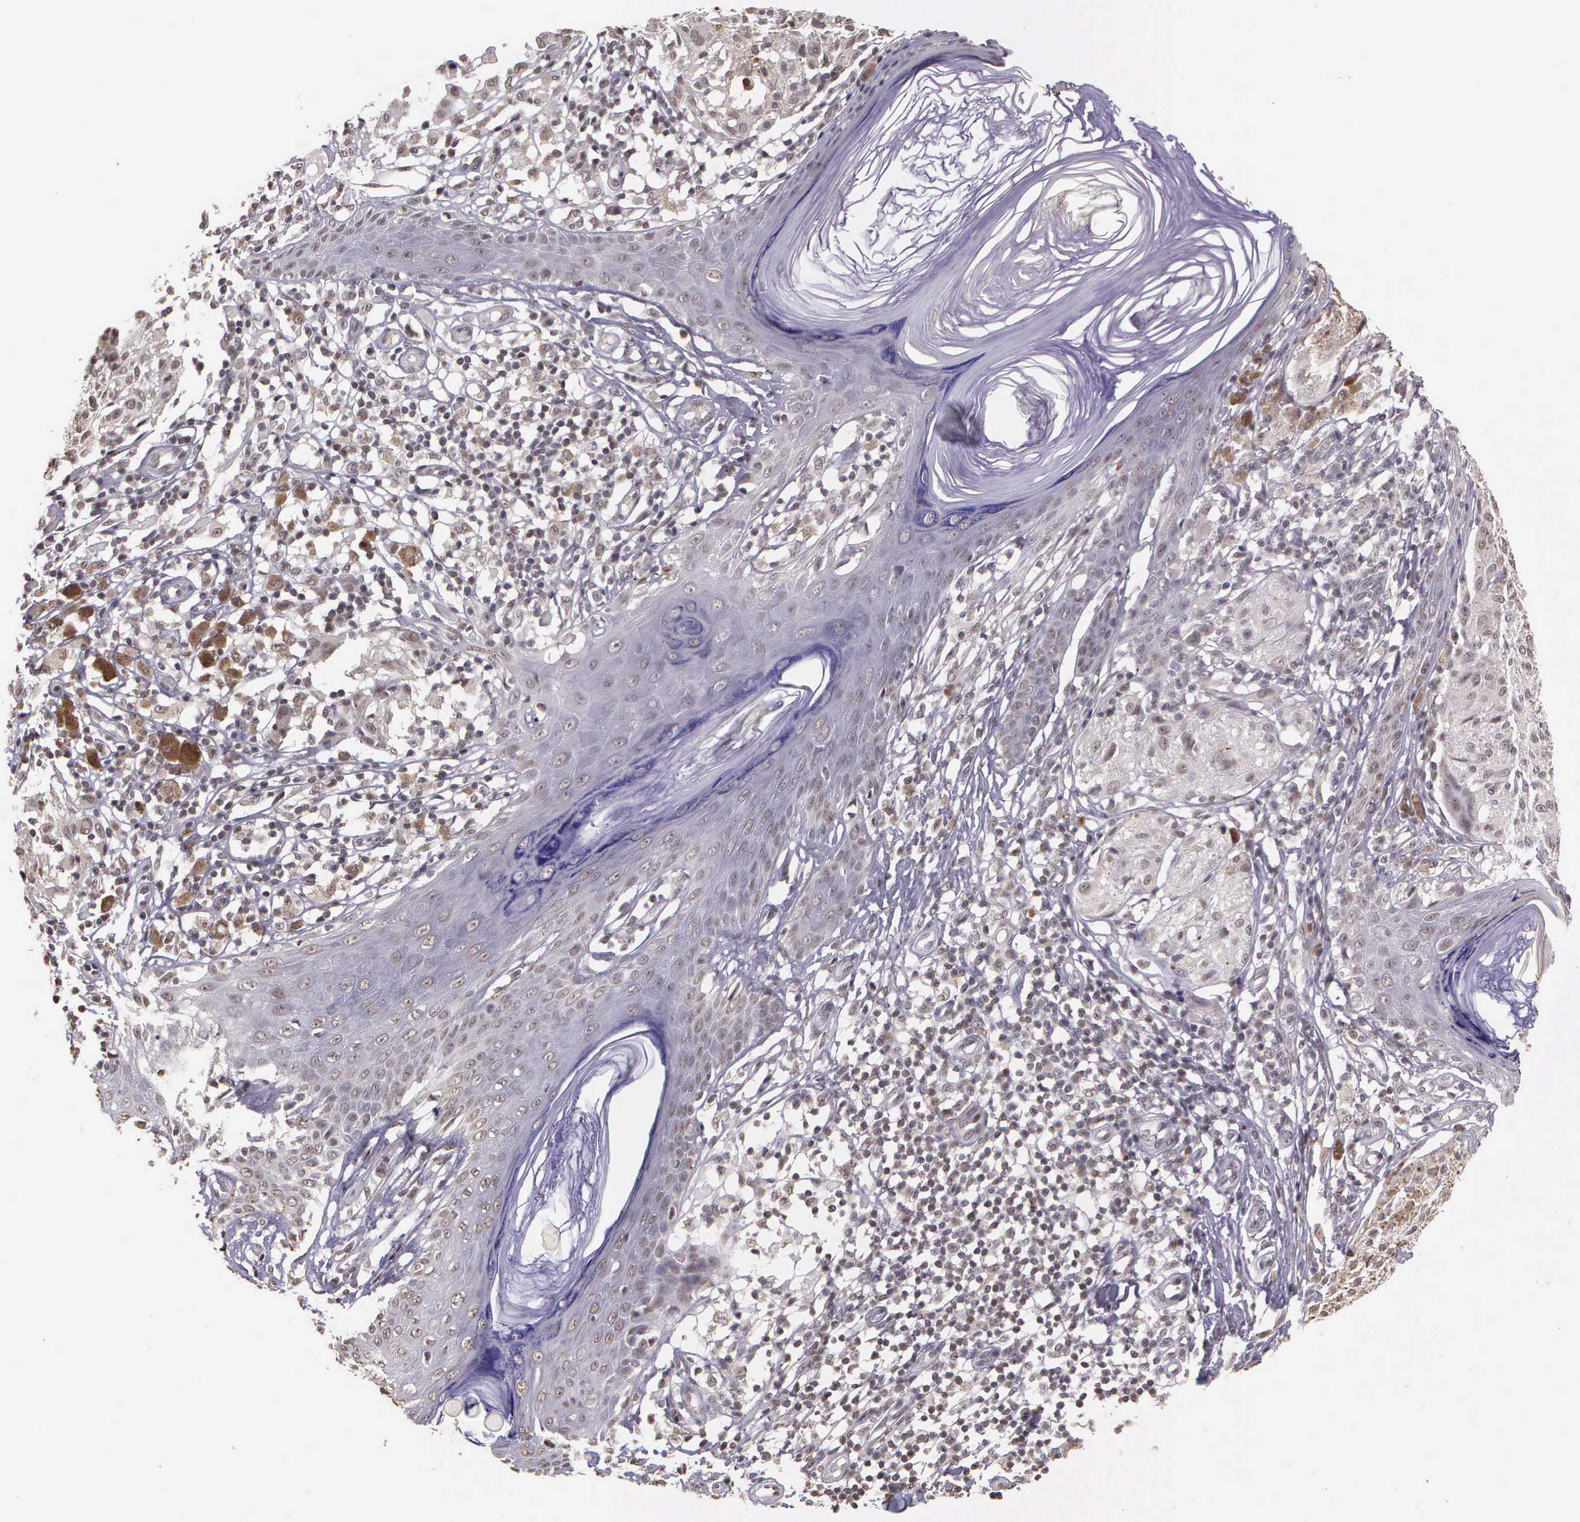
{"staining": {"intensity": "negative", "quantity": "none", "location": "none"}, "tissue": "melanoma", "cell_type": "Tumor cells", "image_type": "cancer", "snomed": [{"axis": "morphology", "description": "Malignant melanoma, NOS"}, {"axis": "topography", "description": "Skin"}], "caption": "Immunohistochemistry histopathology image of neoplastic tissue: human malignant melanoma stained with DAB (3,3'-diaminobenzidine) demonstrates no significant protein expression in tumor cells. (DAB (3,3'-diaminobenzidine) immunohistochemistry (IHC) with hematoxylin counter stain).", "gene": "ARMCX5", "patient": {"sex": "male", "age": 36}}